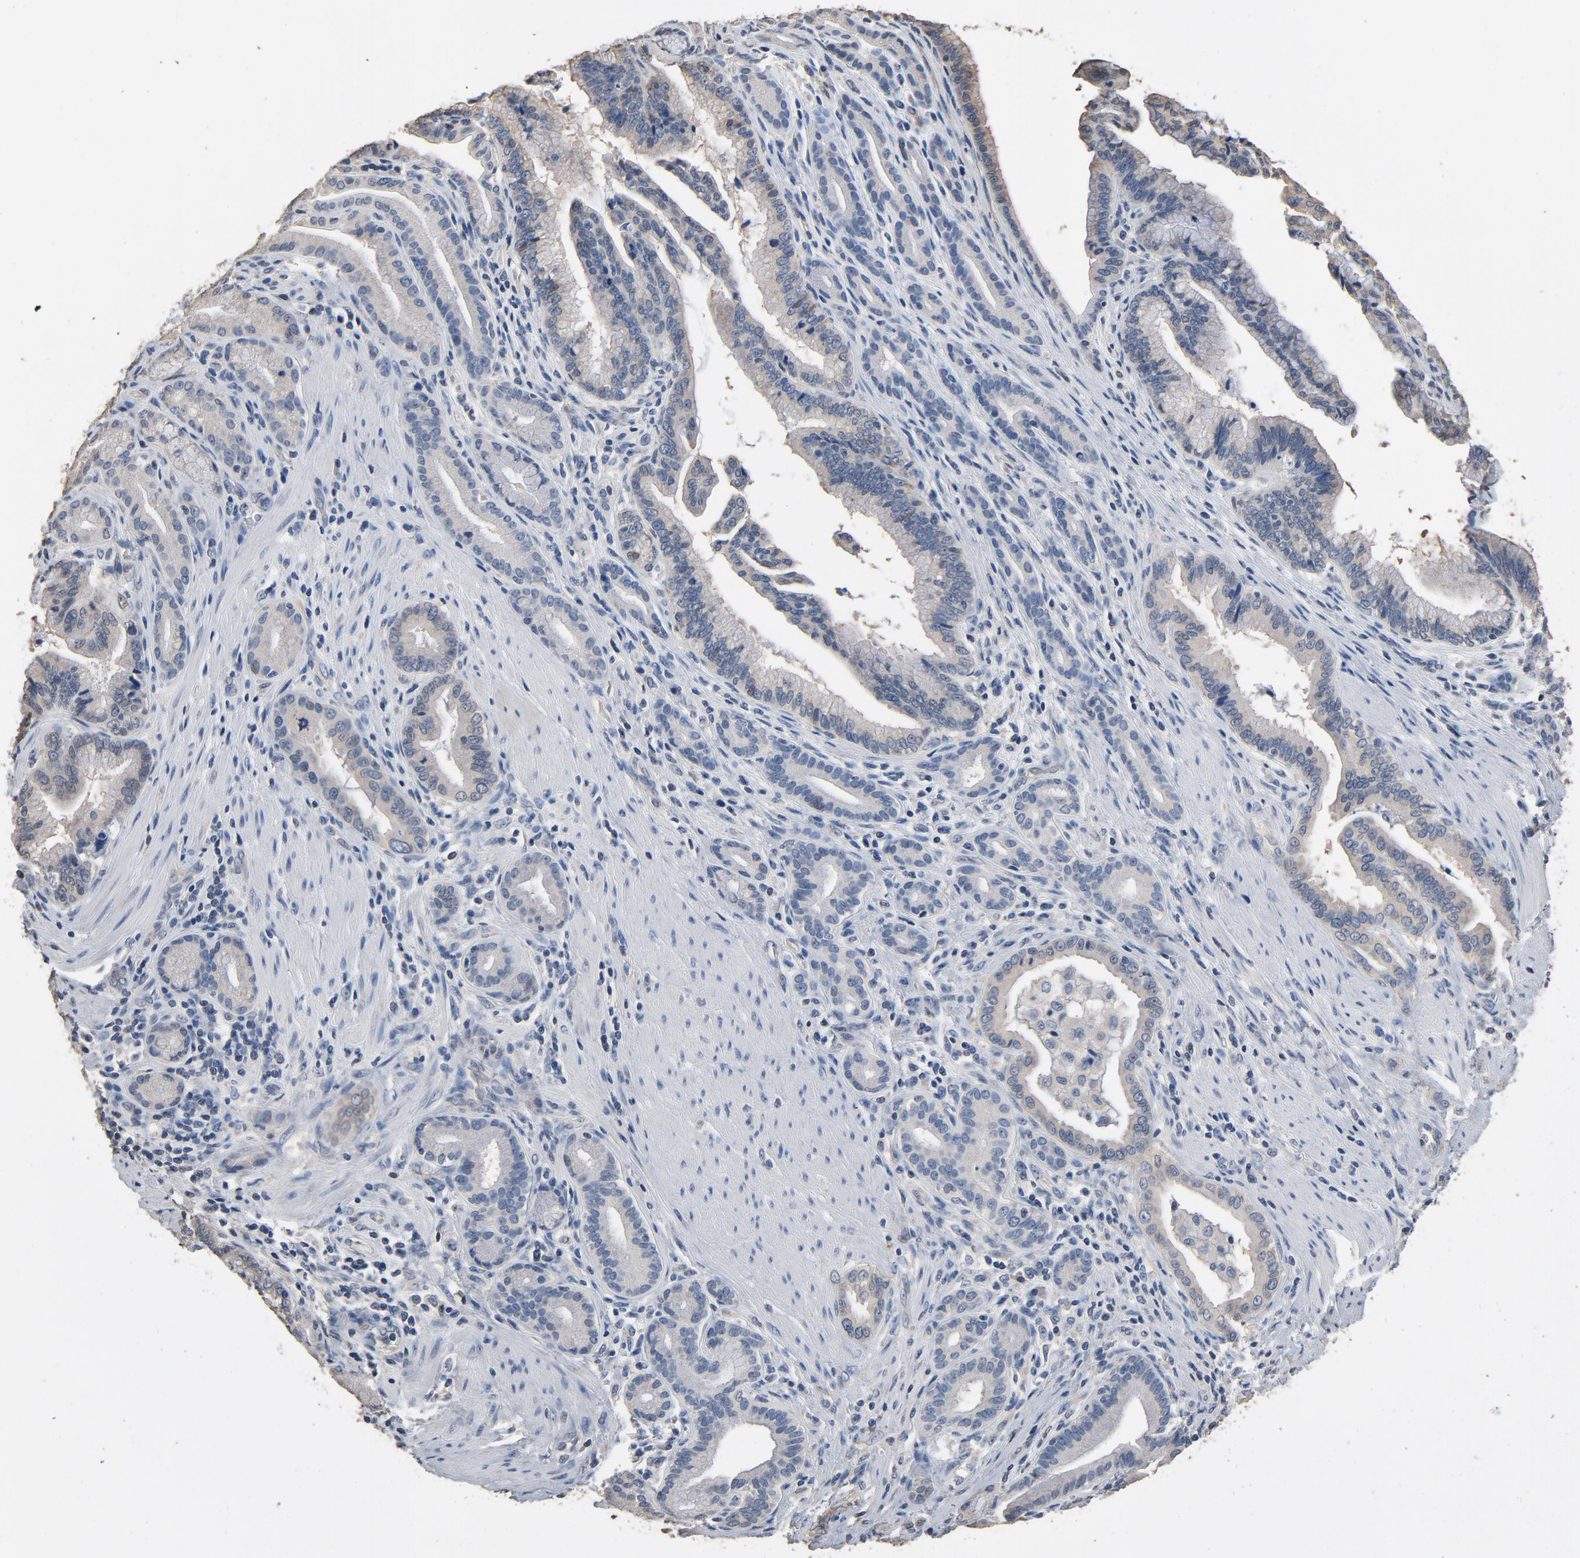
{"staining": {"intensity": "weak", "quantity": "<25%", "location": "cytoplasmic/membranous"}, "tissue": "pancreatic cancer", "cell_type": "Tumor cells", "image_type": "cancer", "snomed": [{"axis": "morphology", "description": "Adenocarcinoma, NOS"}, {"axis": "topography", "description": "Pancreas"}], "caption": "Immunohistochemistry of pancreatic adenocarcinoma exhibits no staining in tumor cells.", "gene": "SOX6", "patient": {"sex": "female", "age": 64}}